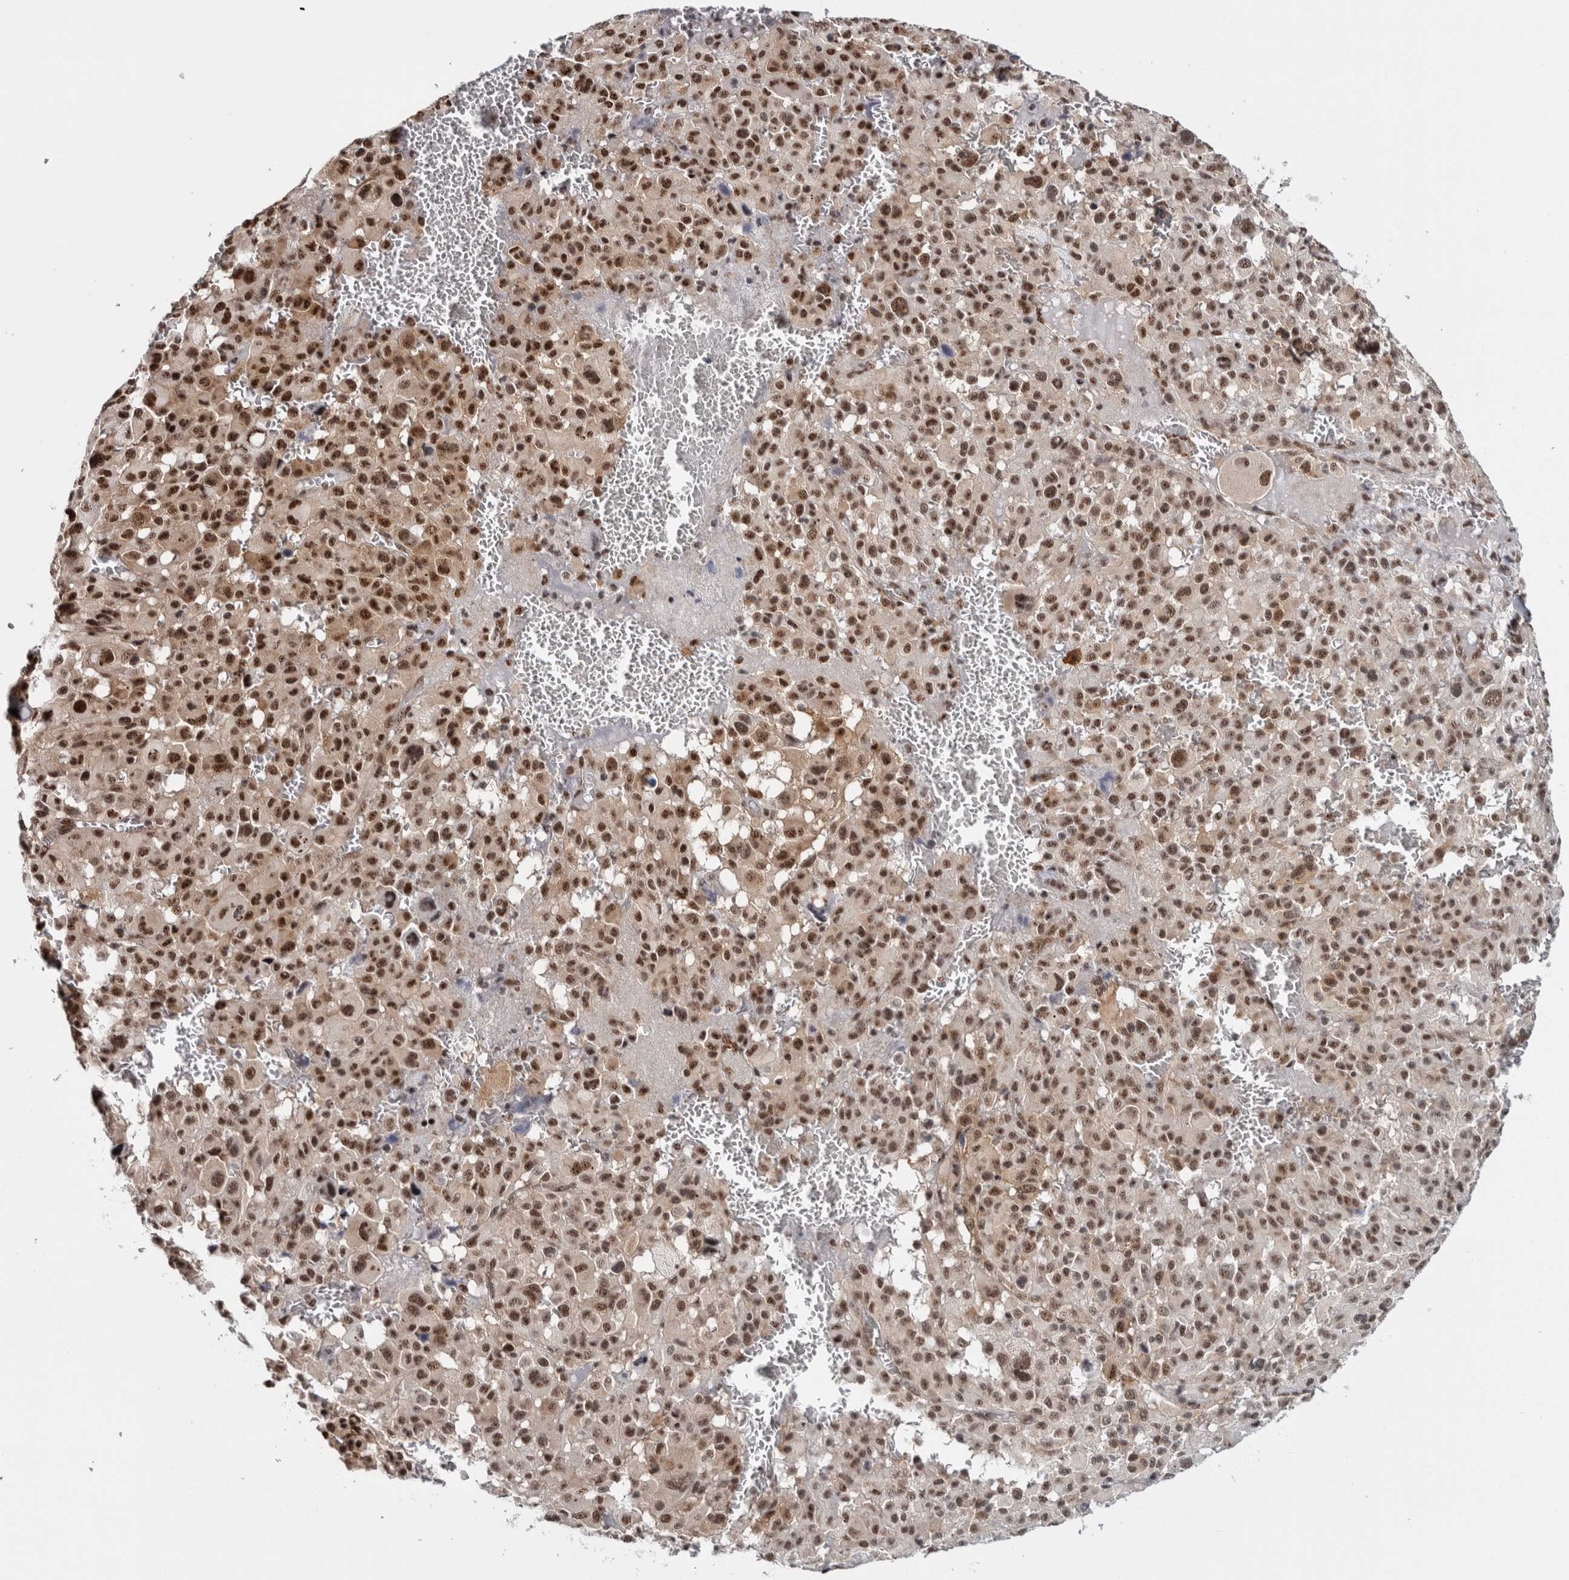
{"staining": {"intensity": "moderate", "quantity": ">75%", "location": "nuclear"}, "tissue": "melanoma", "cell_type": "Tumor cells", "image_type": "cancer", "snomed": [{"axis": "morphology", "description": "Malignant melanoma, Metastatic site"}, {"axis": "topography", "description": "Skin"}], "caption": "A medium amount of moderate nuclear expression is present in about >75% of tumor cells in melanoma tissue. The staining is performed using DAB brown chromogen to label protein expression. The nuclei are counter-stained blue using hematoxylin.", "gene": "MKNK1", "patient": {"sex": "female", "age": 74}}